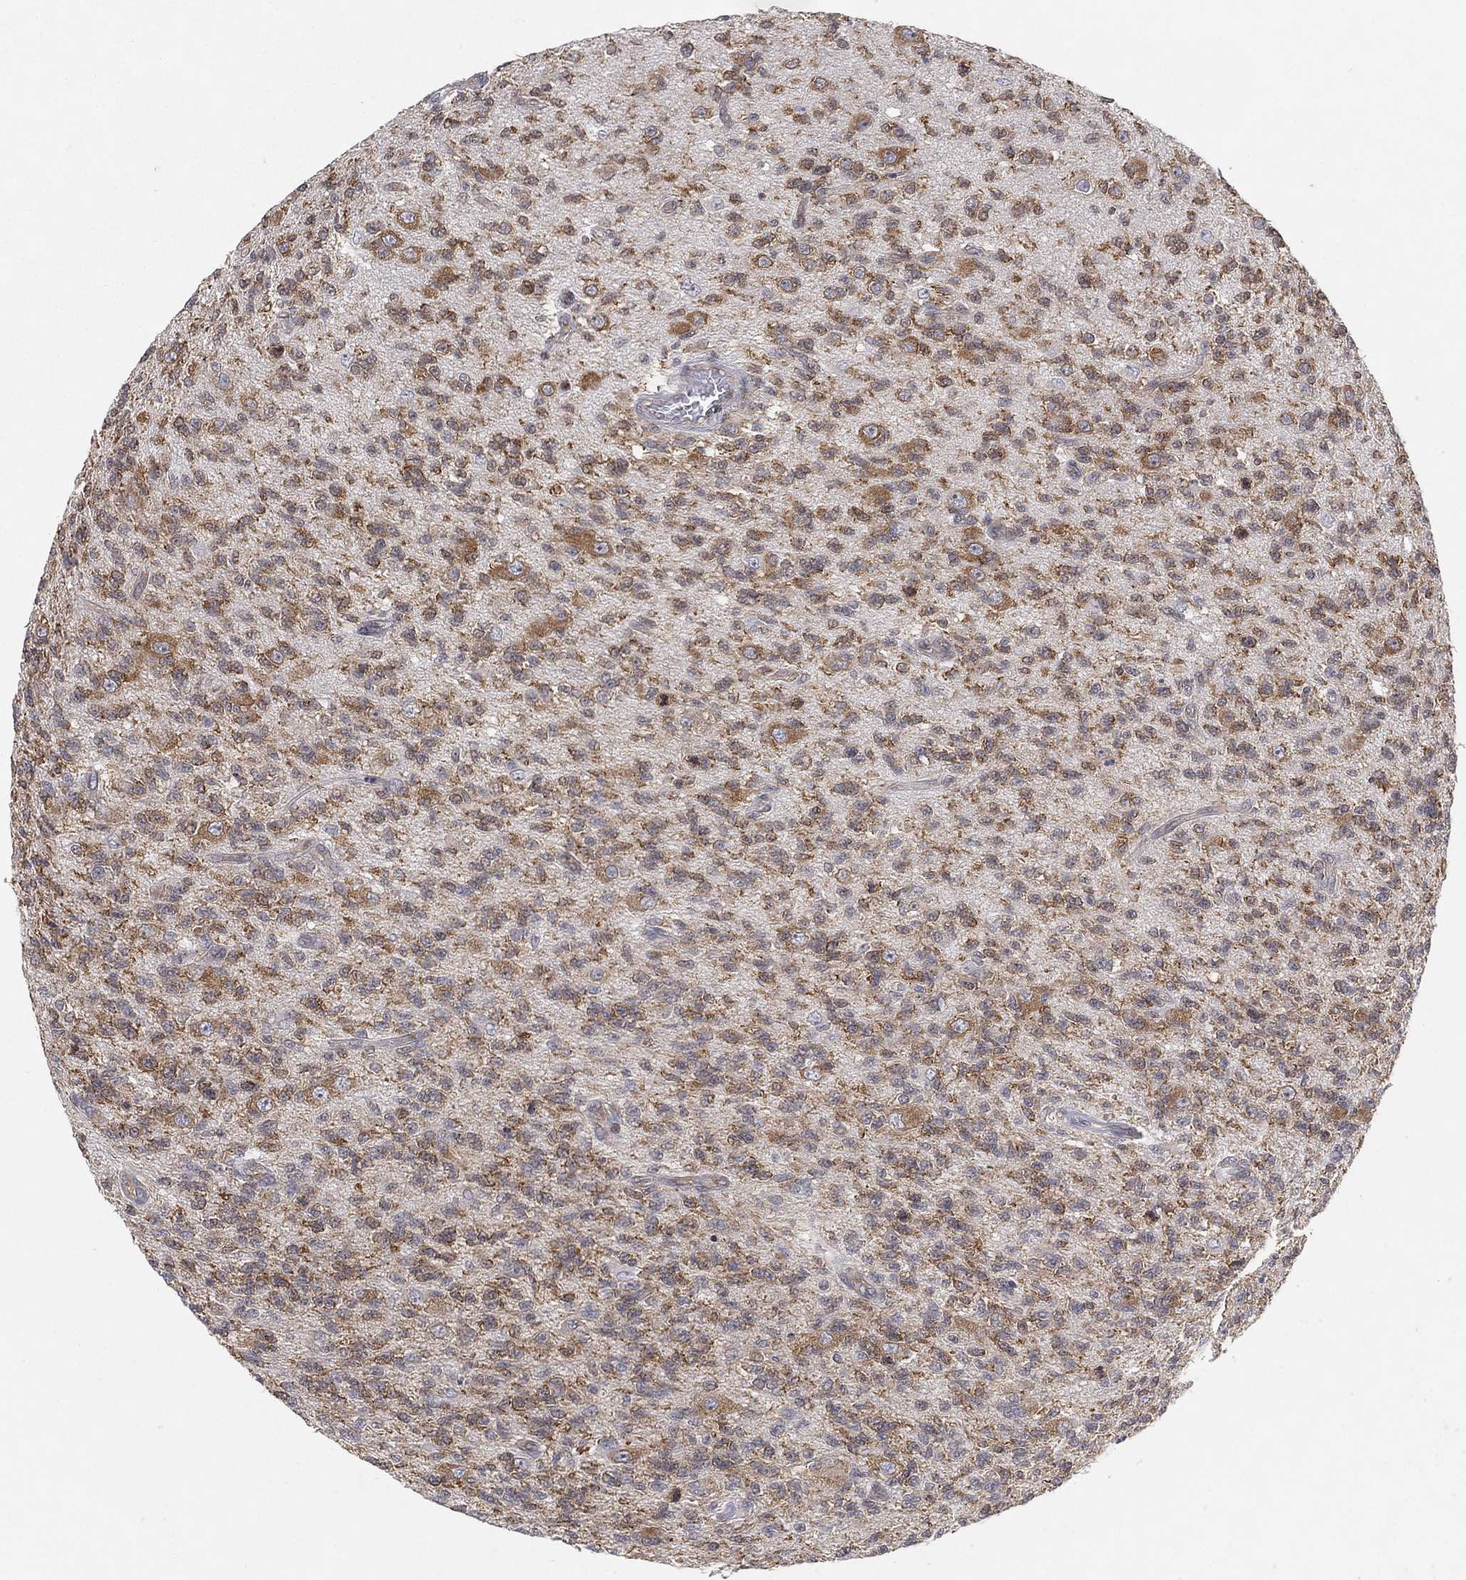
{"staining": {"intensity": "moderate", "quantity": "25%-75%", "location": "cytoplasmic/membranous"}, "tissue": "glioma", "cell_type": "Tumor cells", "image_type": "cancer", "snomed": [{"axis": "morphology", "description": "Glioma, malignant, High grade"}, {"axis": "topography", "description": "Brain"}], "caption": "Tumor cells reveal moderate cytoplasmic/membranous staining in approximately 25%-75% of cells in glioma. (DAB (3,3'-diaminobenzidine) IHC with brightfield microscopy, high magnification).", "gene": "TMTC4", "patient": {"sex": "male", "age": 56}}